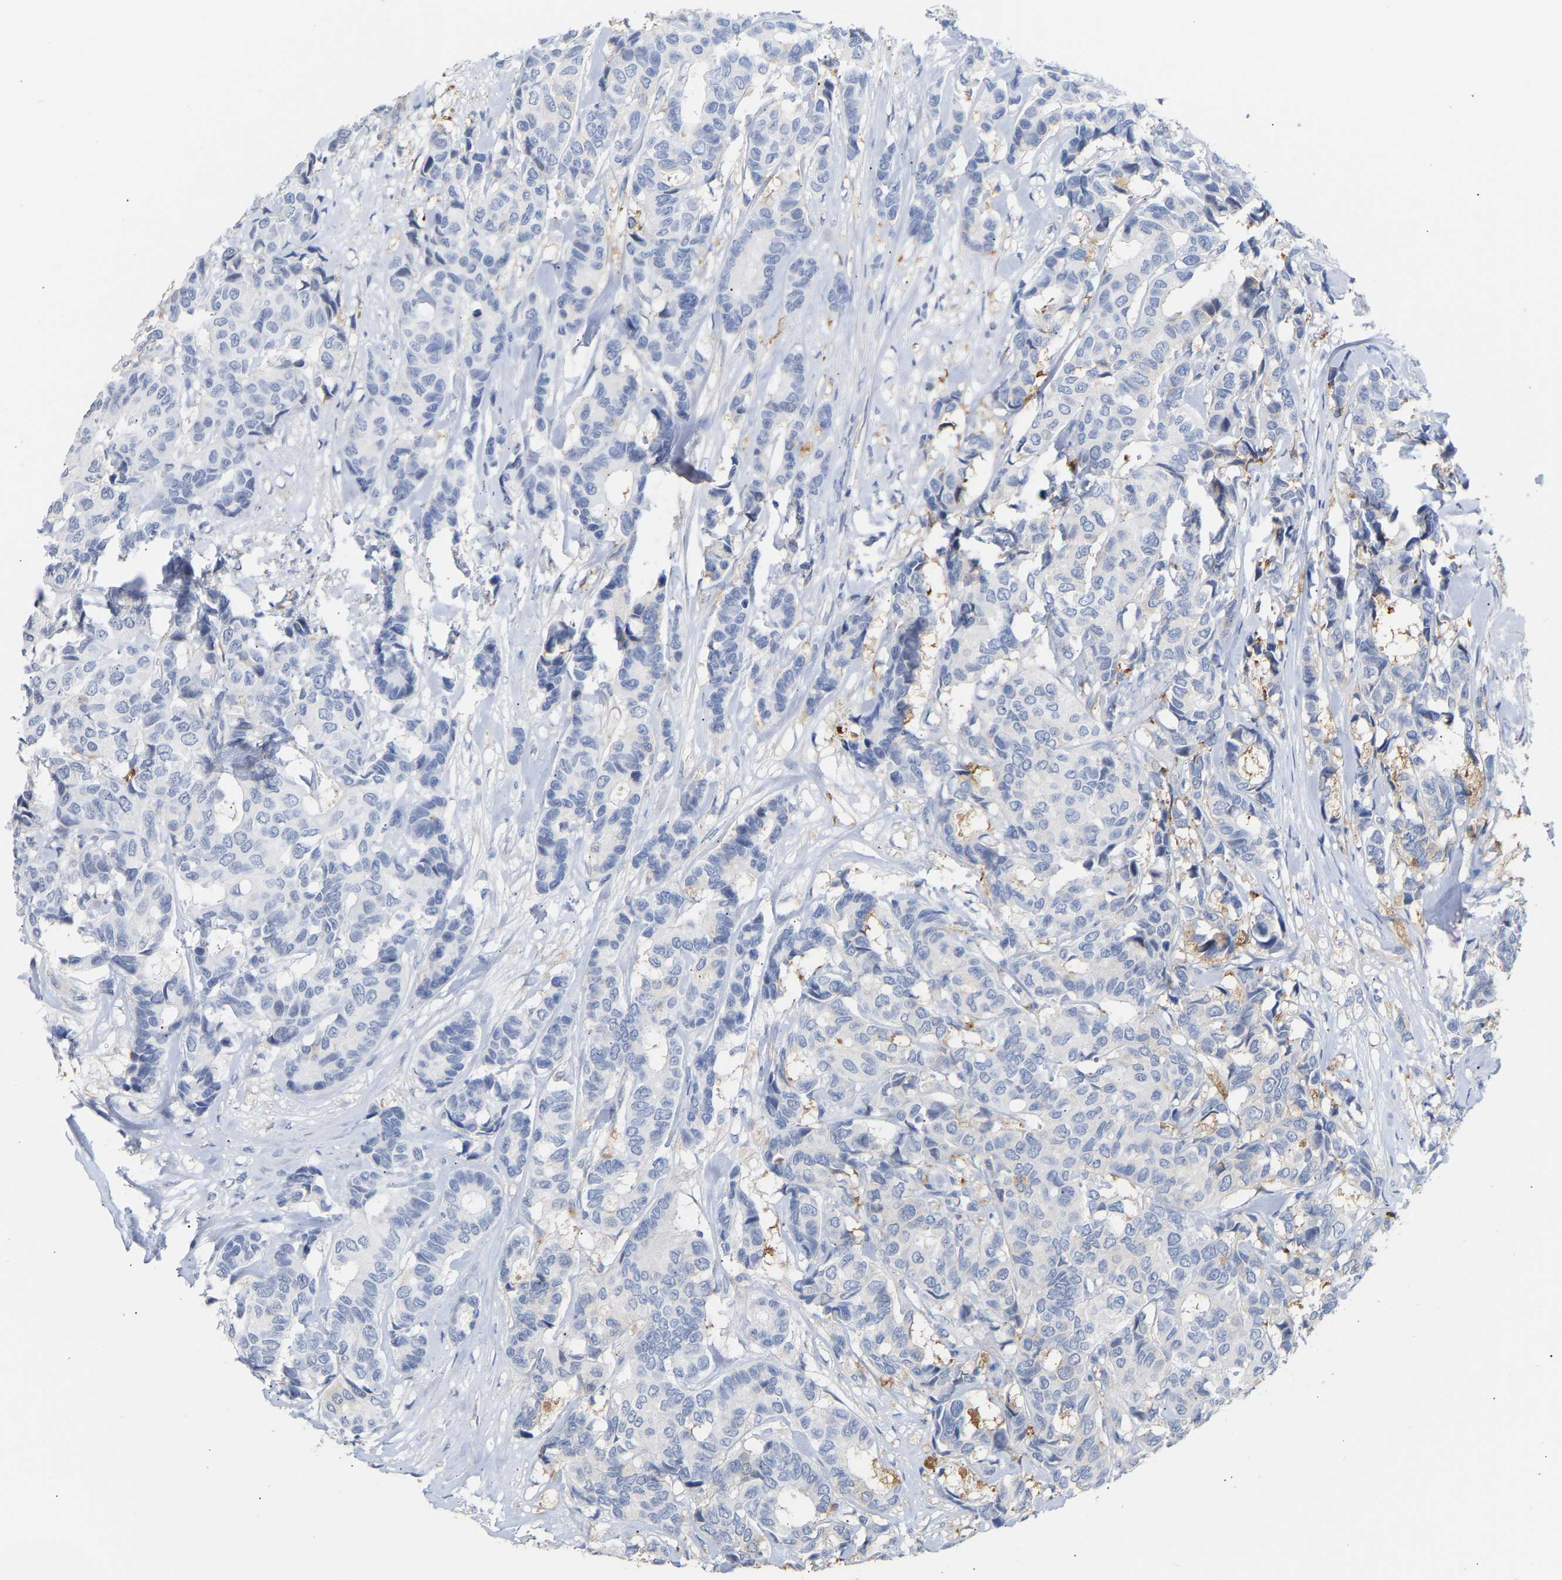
{"staining": {"intensity": "negative", "quantity": "none", "location": "none"}, "tissue": "breast cancer", "cell_type": "Tumor cells", "image_type": "cancer", "snomed": [{"axis": "morphology", "description": "Duct carcinoma"}, {"axis": "topography", "description": "Breast"}], "caption": "Immunohistochemistry photomicrograph of neoplastic tissue: breast invasive ductal carcinoma stained with DAB (3,3'-diaminobenzidine) demonstrates no significant protein positivity in tumor cells. (DAB immunohistochemistry, high magnification).", "gene": "AMPH", "patient": {"sex": "female", "age": 87}}